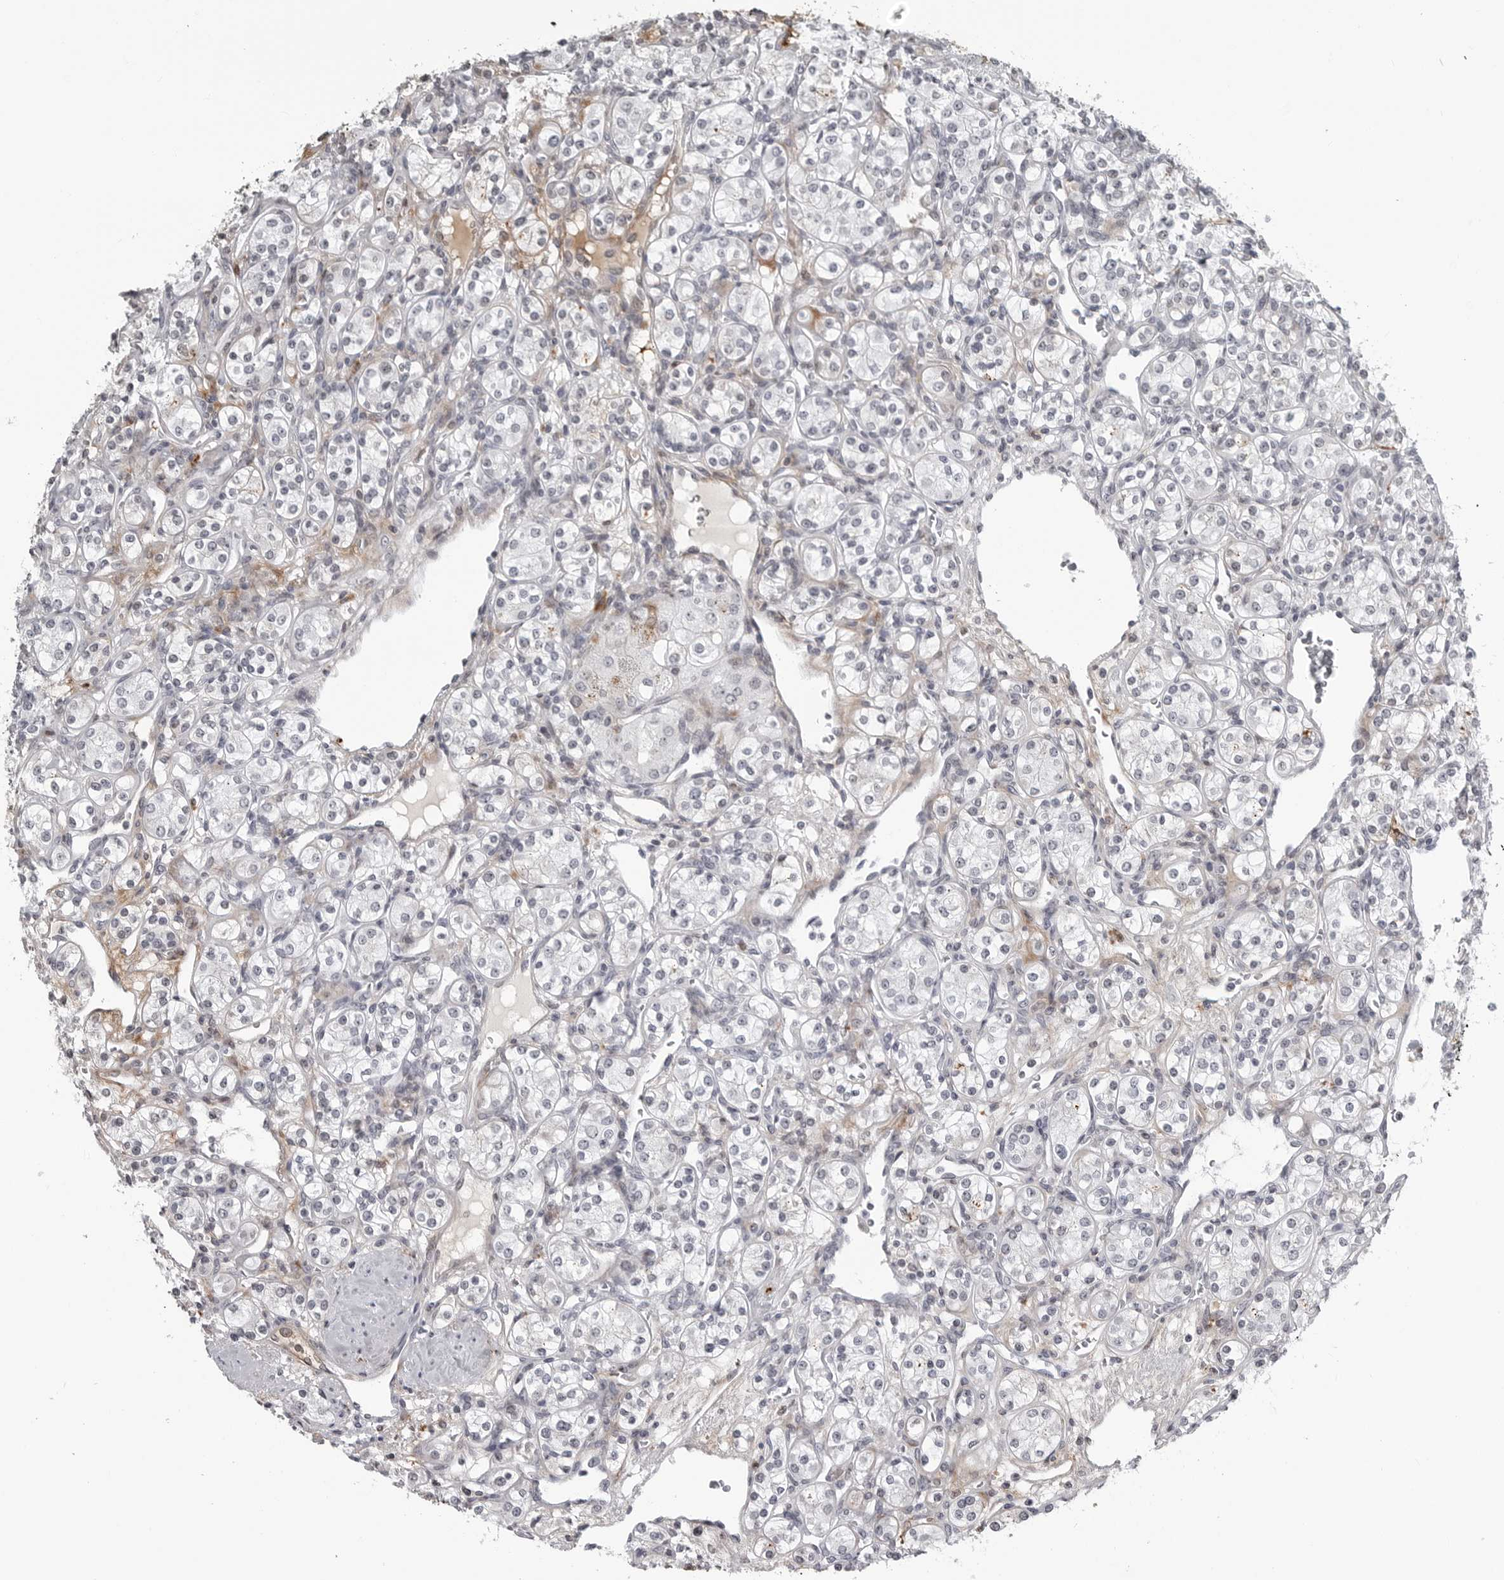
{"staining": {"intensity": "negative", "quantity": "none", "location": "none"}, "tissue": "renal cancer", "cell_type": "Tumor cells", "image_type": "cancer", "snomed": [{"axis": "morphology", "description": "Adenocarcinoma, NOS"}, {"axis": "topography", "description": "Kidney"}], "caption": "High magnification brightfield microscopy of adenocarcinoma (renal) stained with DAB (3,3'-diaminobenzidine) (brown) and counterstained with hematoxylin (blue): tumor cells show no significant staining.", "gene": "CXCR5", "patient": {"sex": "male", "age": 77}}